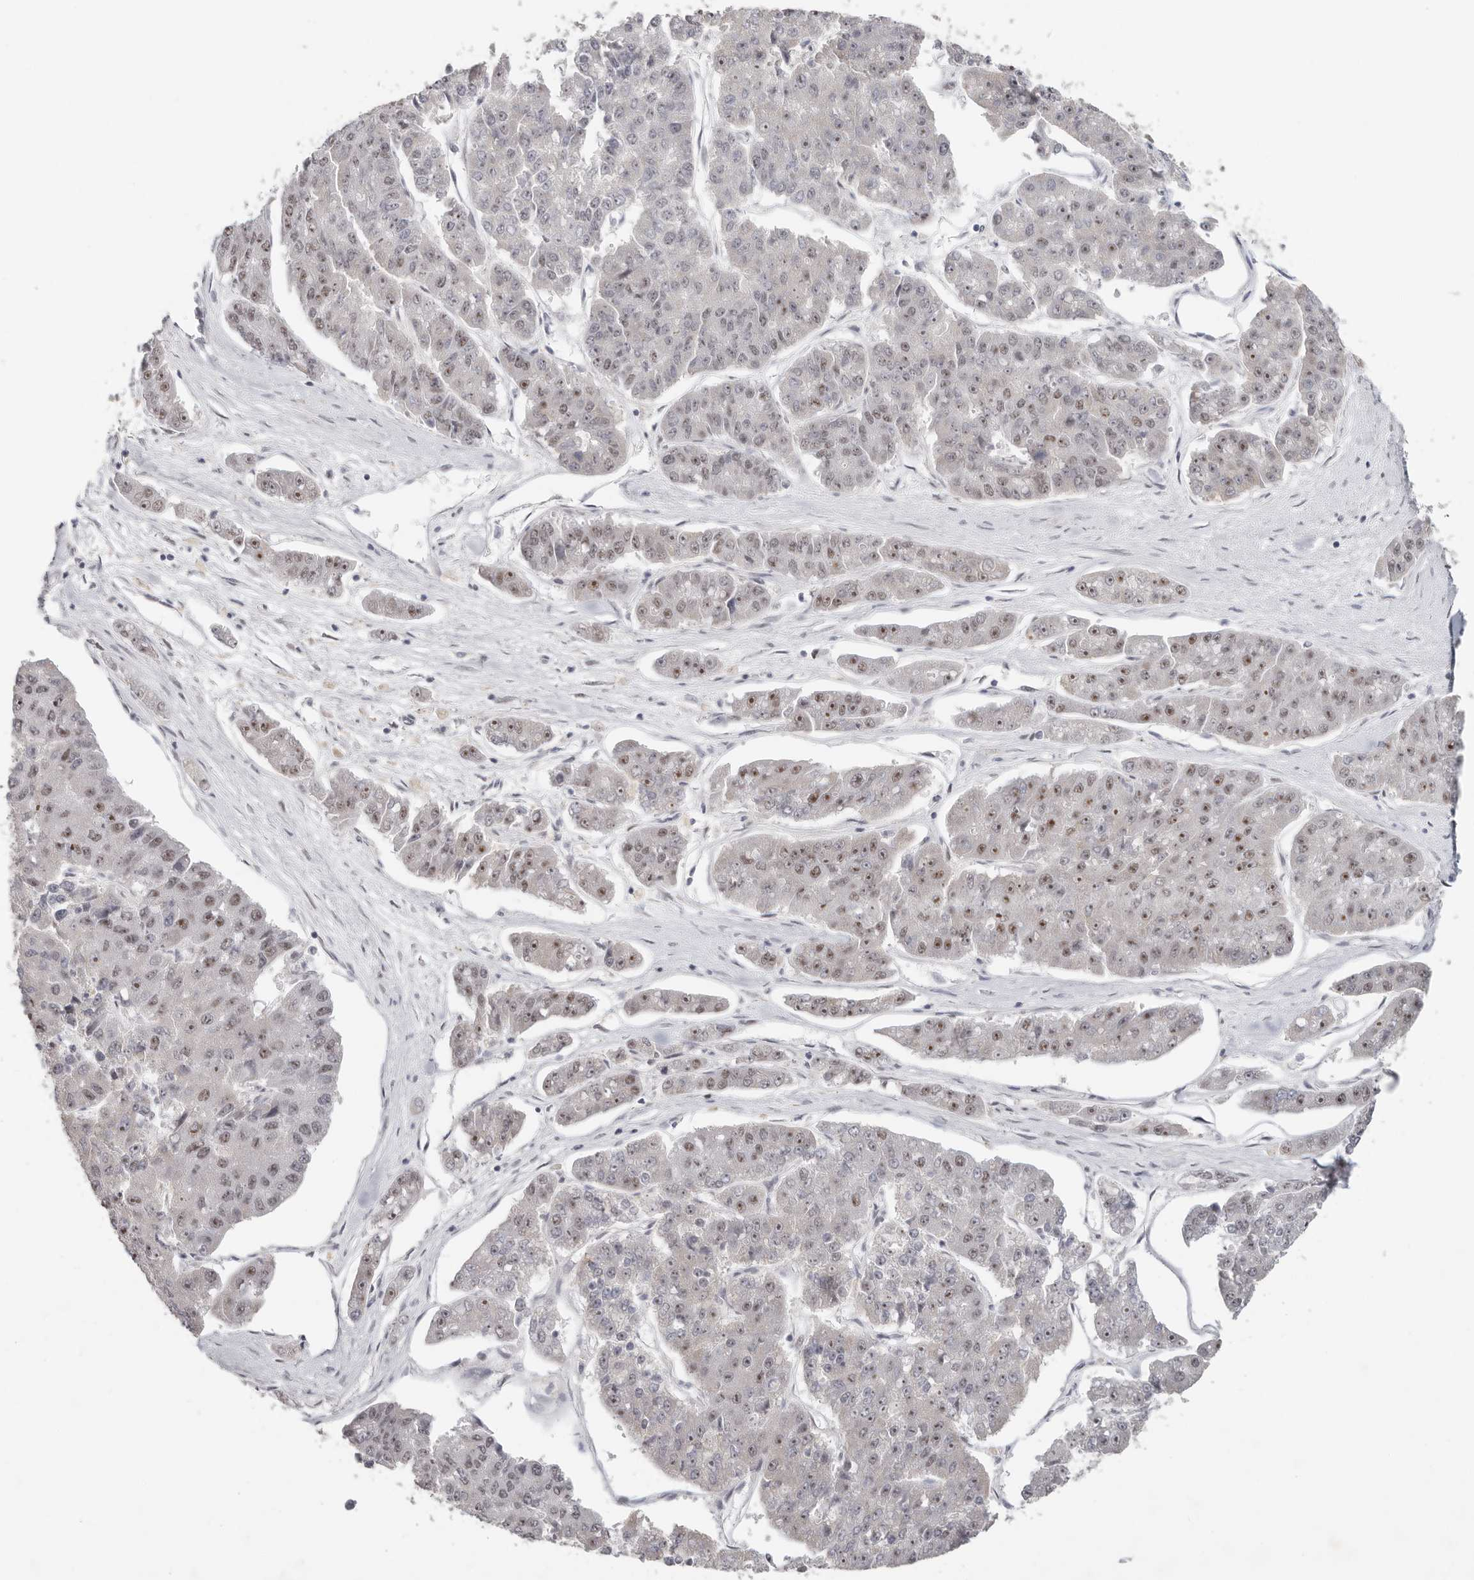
{"staining": {"intensity": "moderate", "quantity": "<25%", "location": "nuclear"}, "tissue": "pancreatic cancer", "cell_type": "Tumor cells", "image_type": "cancer", "snomed": [{"axis": "morphology", "description": "Adenocarcinoma, NOS"}, {"axis": "topography", "description": "Pancreas"}], "caption": "Adenocarcinoma (pancreatic) was stained to show a protein in brown. There is low levels of moderate nuclear staining in approximately <25% of tumor cells.", "gene": "LARP7", "patient": {"sex": "male", "age": 50}}